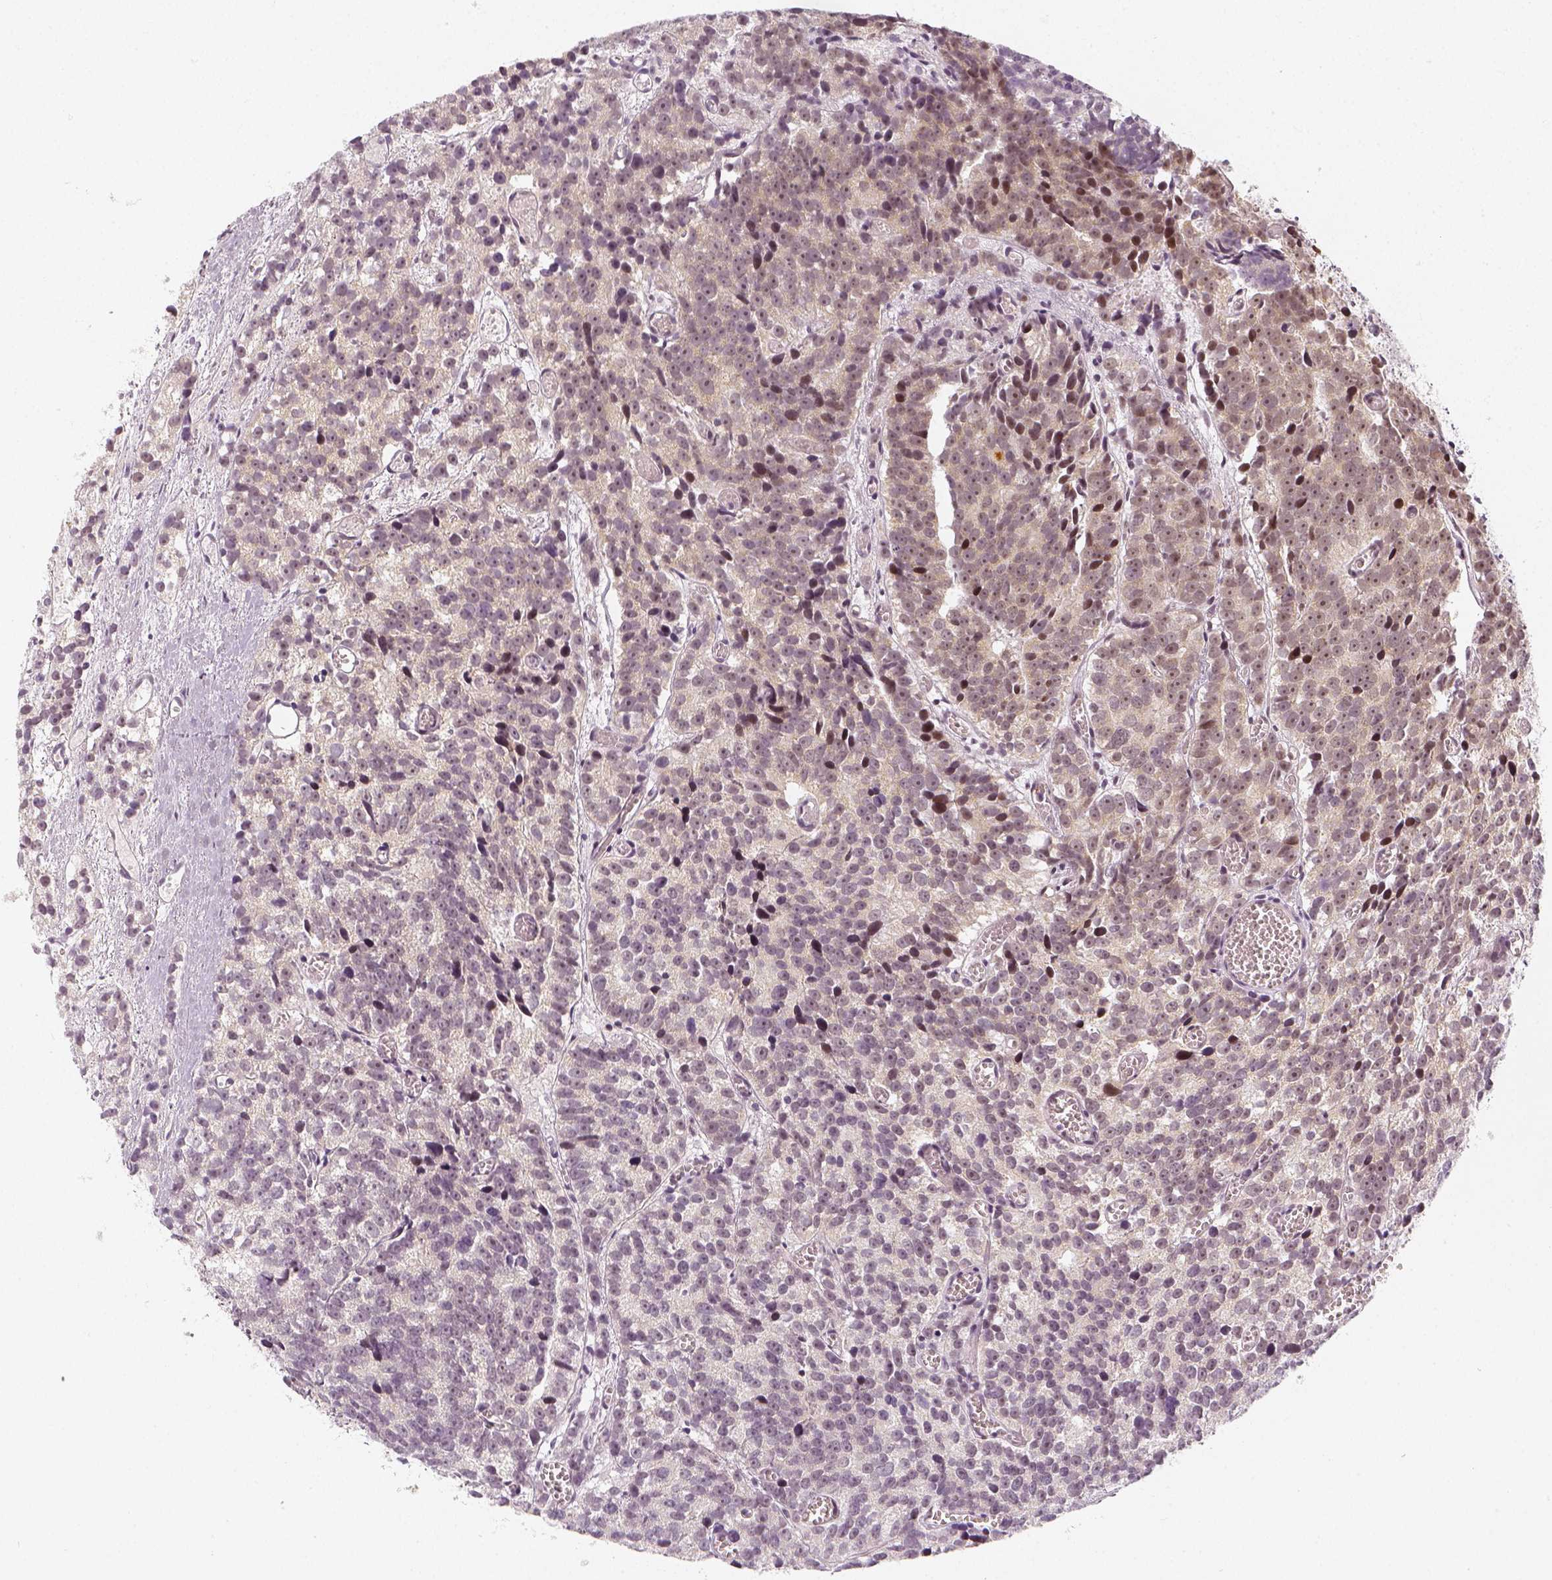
{"staining": {"intensity": "weak", "quantity": "25%-75%", "location": "nuclear"}, "tissue": "prostate cancer", "cell_type": "Tumor cells", "image_type": "cancer", "snomed": [{"axis": "morphology", "description": "Adenocarcinoma, High grade"}, {"axis": "topography", "description": "Prostate"}], "caption": "Weak nuclear expression is appreciated in approximately 25%-75% of tumor cells in prostate cancer (adenocarcinoma (high-grade)). The protein of interest is stained brown, and the nuclei are stained in blue (DAB IHC with brightfield microscopy, high magnification).", "gene": "KDM5B", "patient": {"sex": "male", "age": 77}}